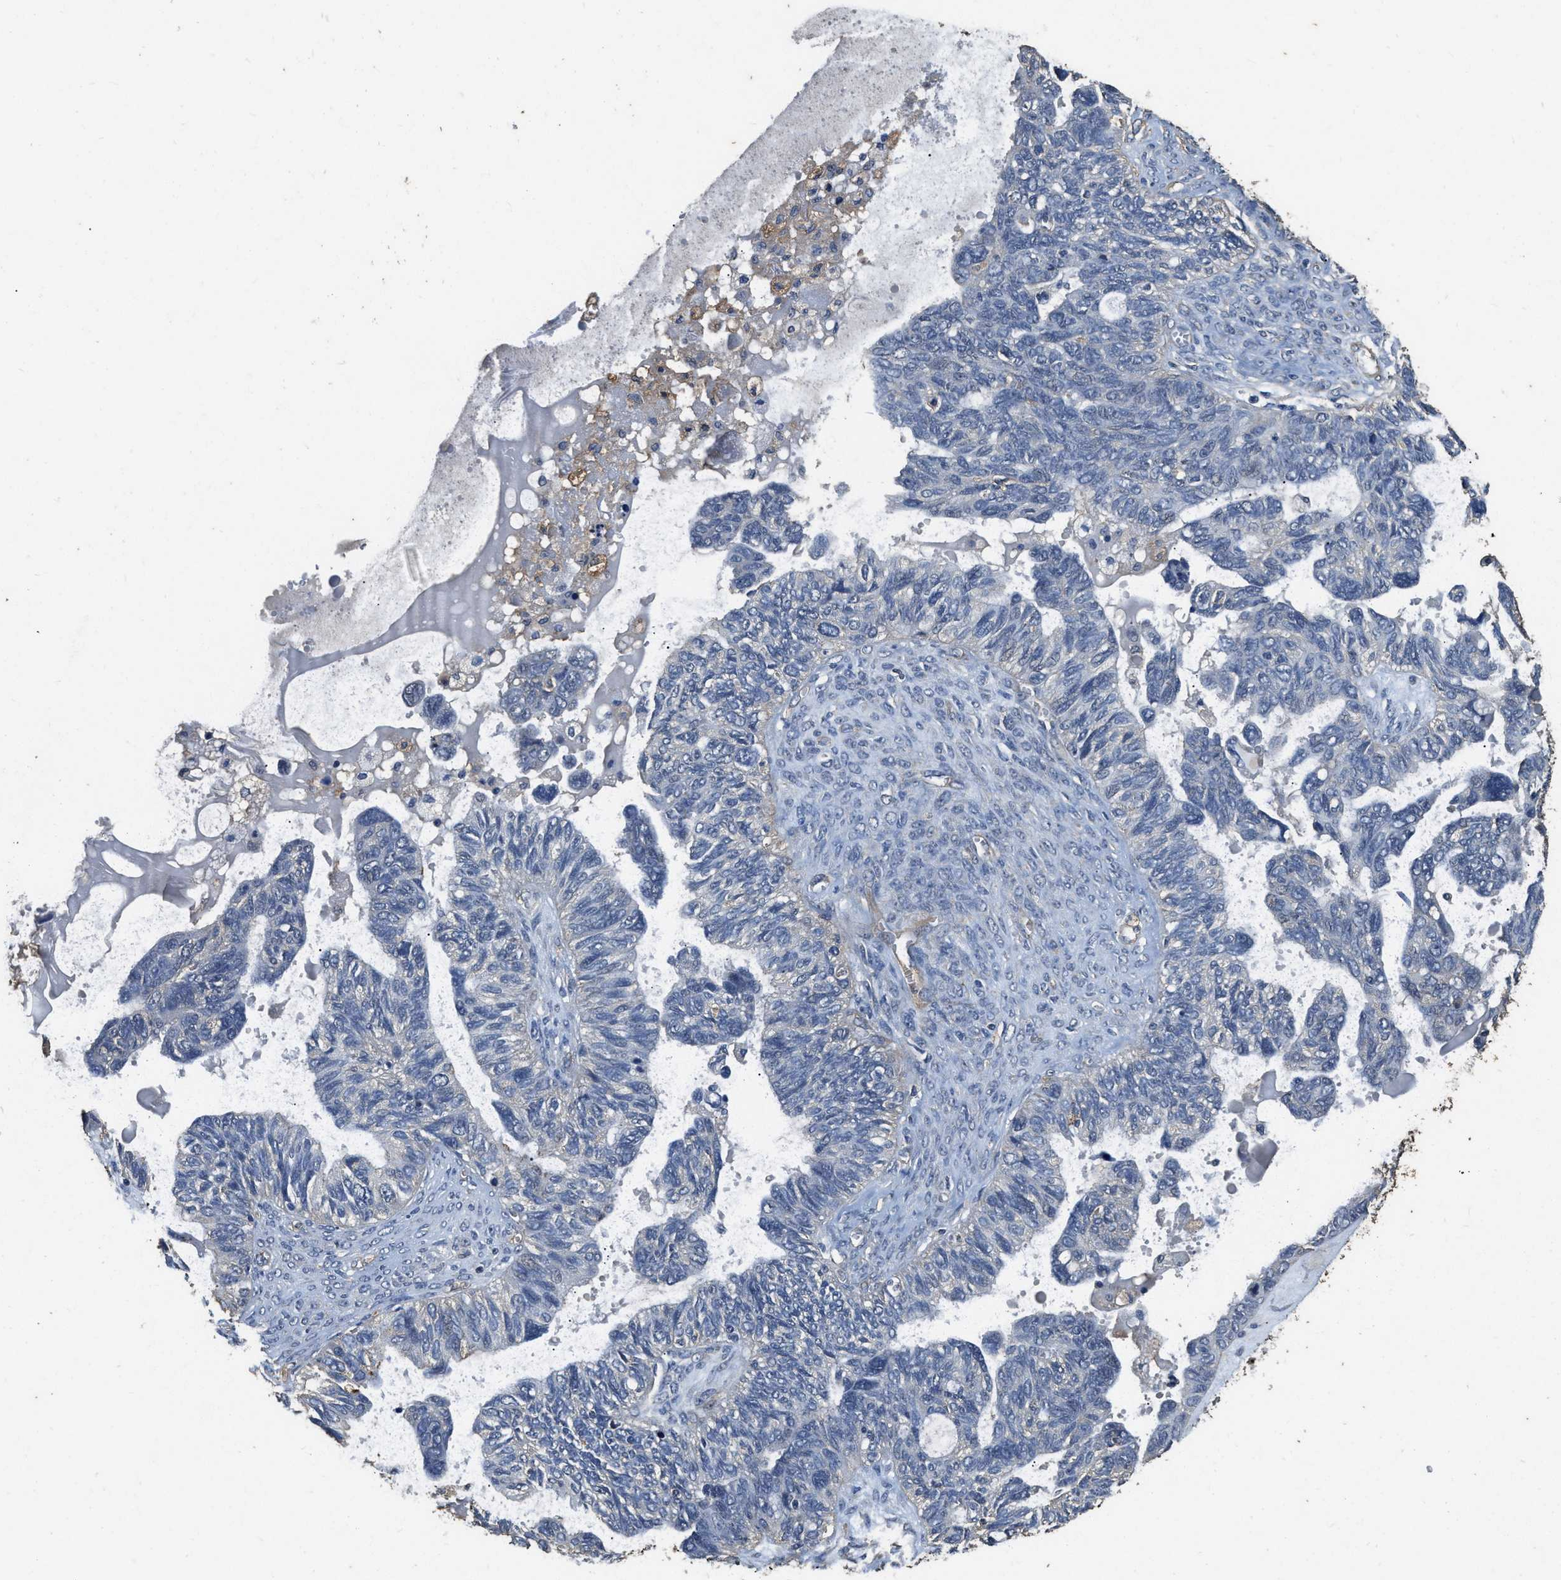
{"staining": {"intensity": "negative", "quantity": "none", "location": "none"}, "tissue": "ovarian cancer", "cell_type": "Tumor cells", "image_type": "cancer", "snomed": [{"axis": "morphology", "description": "Cystadenocarcinoma, serous, NOS"}, {"axis": "topography", "description": "Ovary"}], "caption": "Ovarian serous cystadenocarcinoma stained for a protein using immunohistochemistry exhibits no positivity tumor cells.", "gene": "MIB1", "patient": {"sex": "female", "age": 79}}